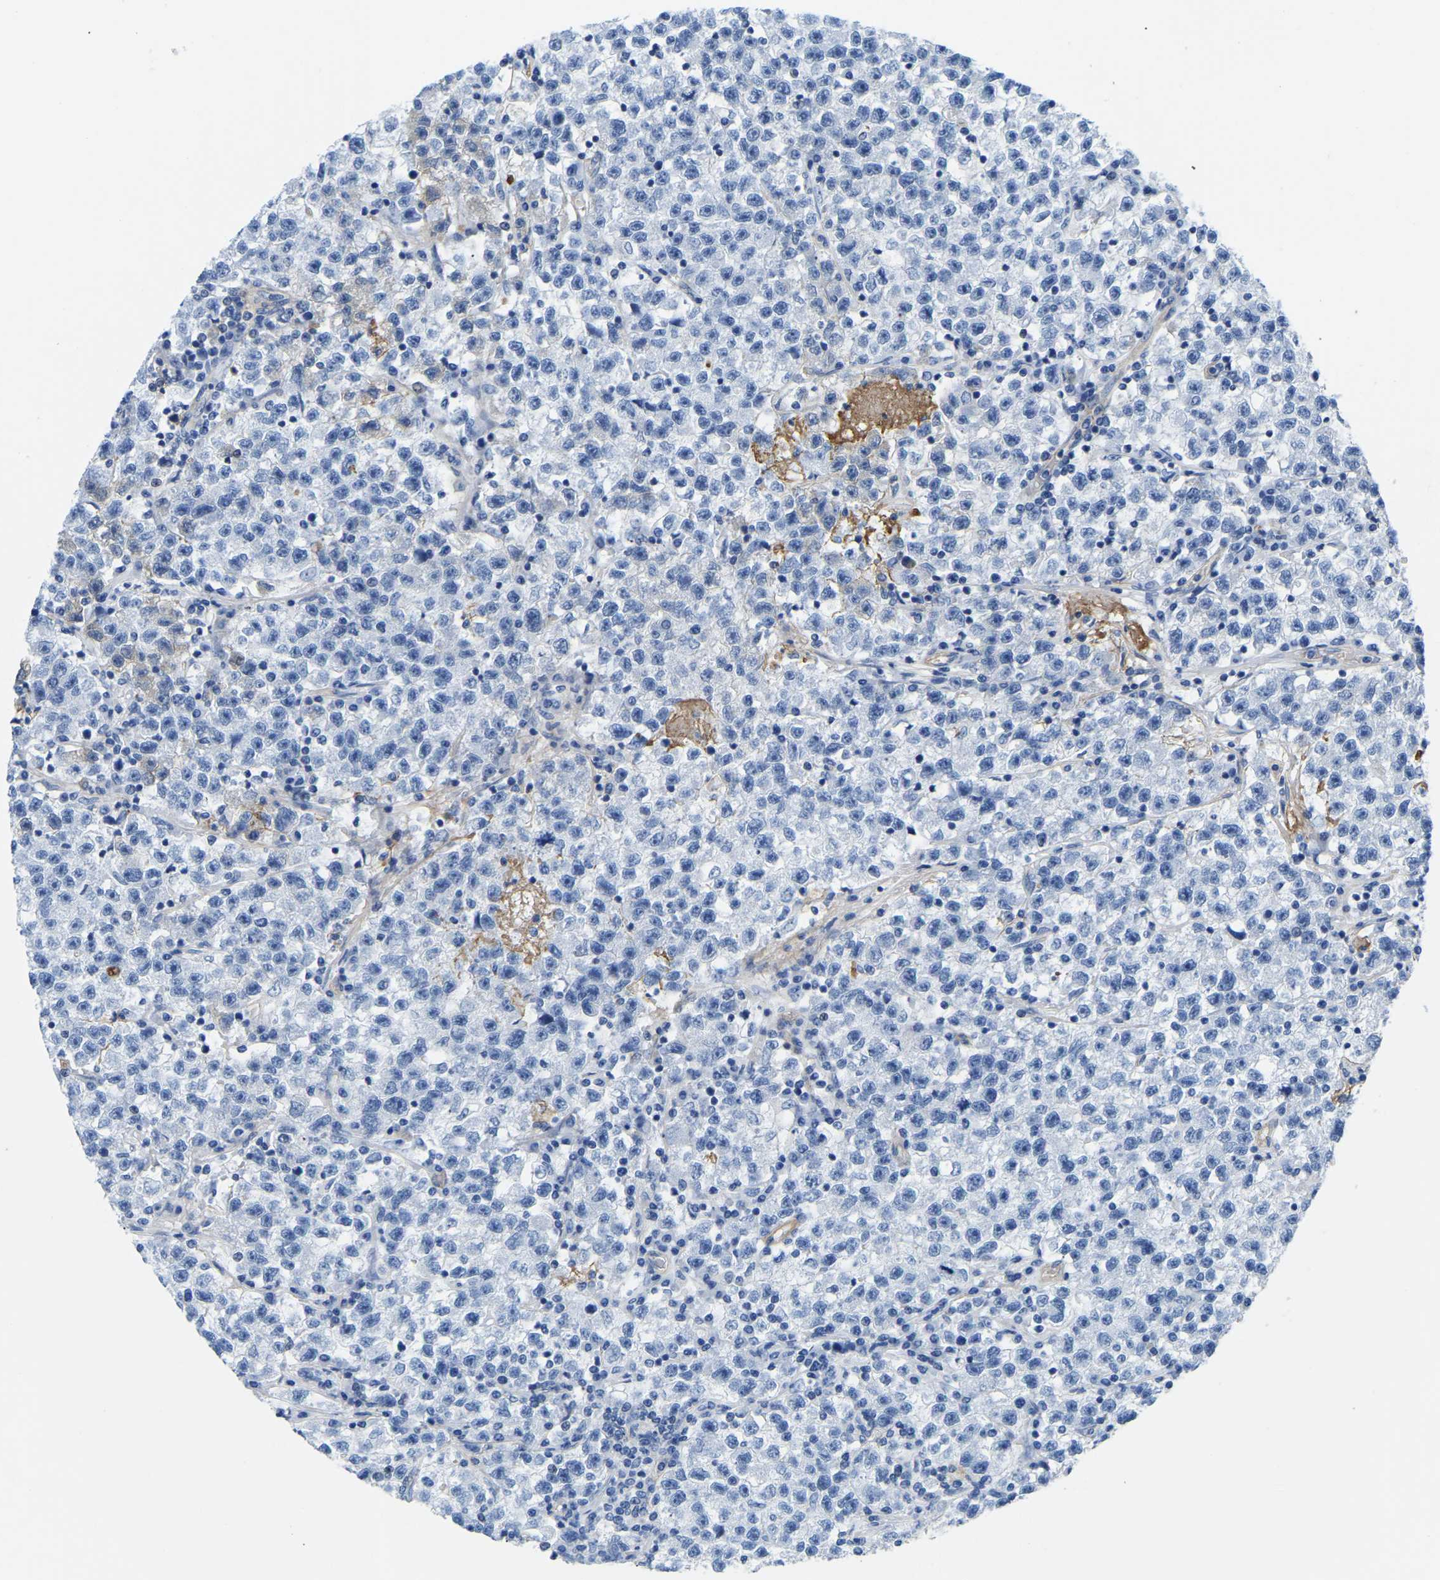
{"staining": {"intensity": "negative", "quantity": "none", "location": "none"}, "tissue": "testis cancer", "cell_type": "Tumor cells", "image_type": "cancer", "snomed": [{"axis": "morphology", "description": "Seminoma, NOS"}, {"axis": "topography", "description": "Testis"}], "caption": "This is an immunohistochemistry (IHC) histopathology image of human seminoma (testis). There is no positivity in tumor cells.", "gene": "UPK3A", "patient": {"sex": "male", "age": 22}}